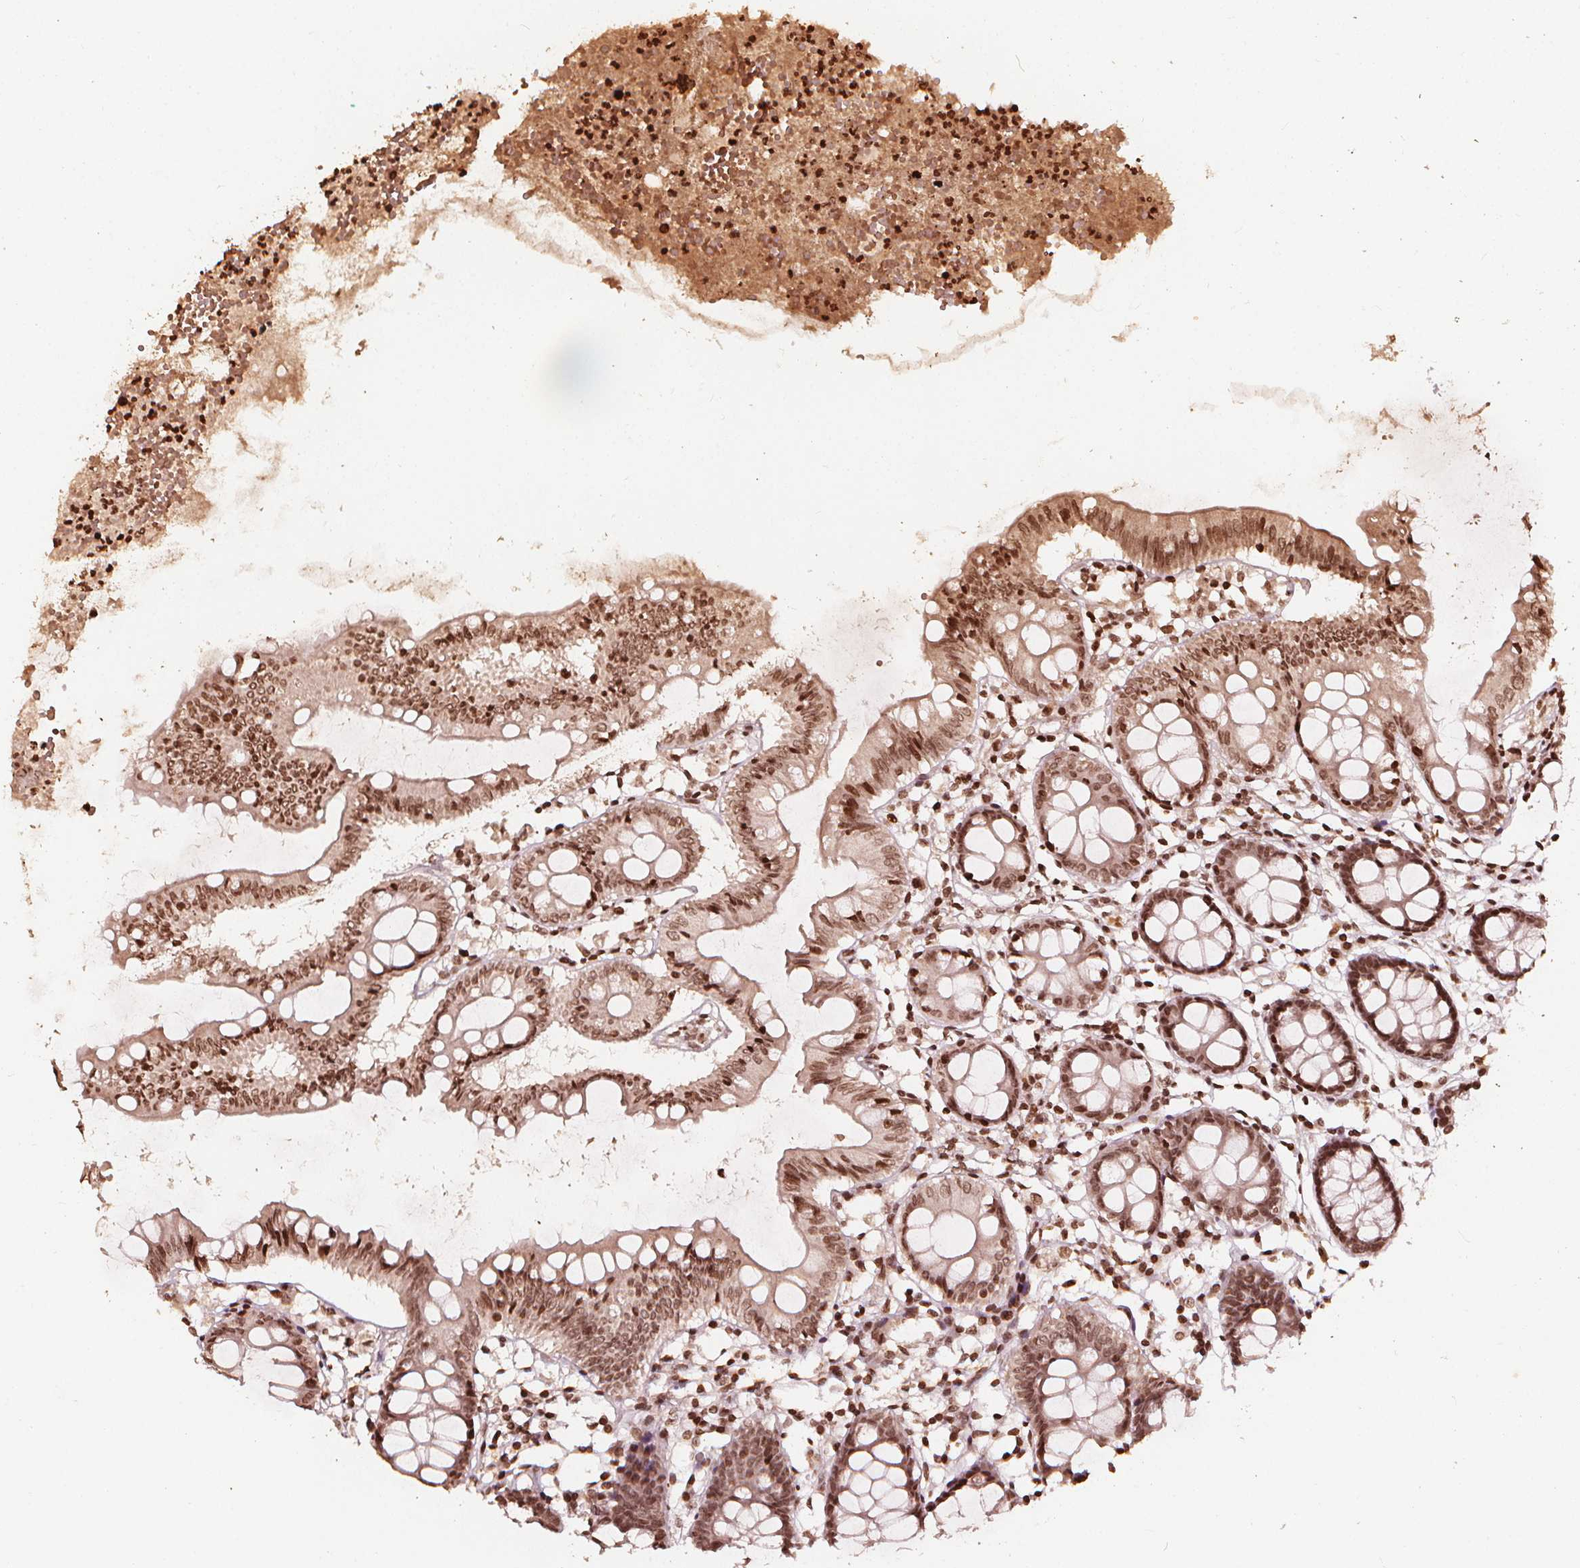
{"staining": {"intensity": "moderate", "quantity": ">75%", "location": "nuclear"}, "tissue": "colon", "cell_type": "Endothelial cells", "image_type": "normal", "snomed": [{"axis": "morphology", "description": "Normal tissue, NOS"}, {"axis": "topography", "description": "Colon"}], "caption": "Protein staining of normal colon reveals moderate nuclear expression in approximately >75% of endothelial cells. (Brightfield microscopy of DAB IHC at high magnification).", "gene": "H3C14", "patient": {"sex": "female", "age": 84}}